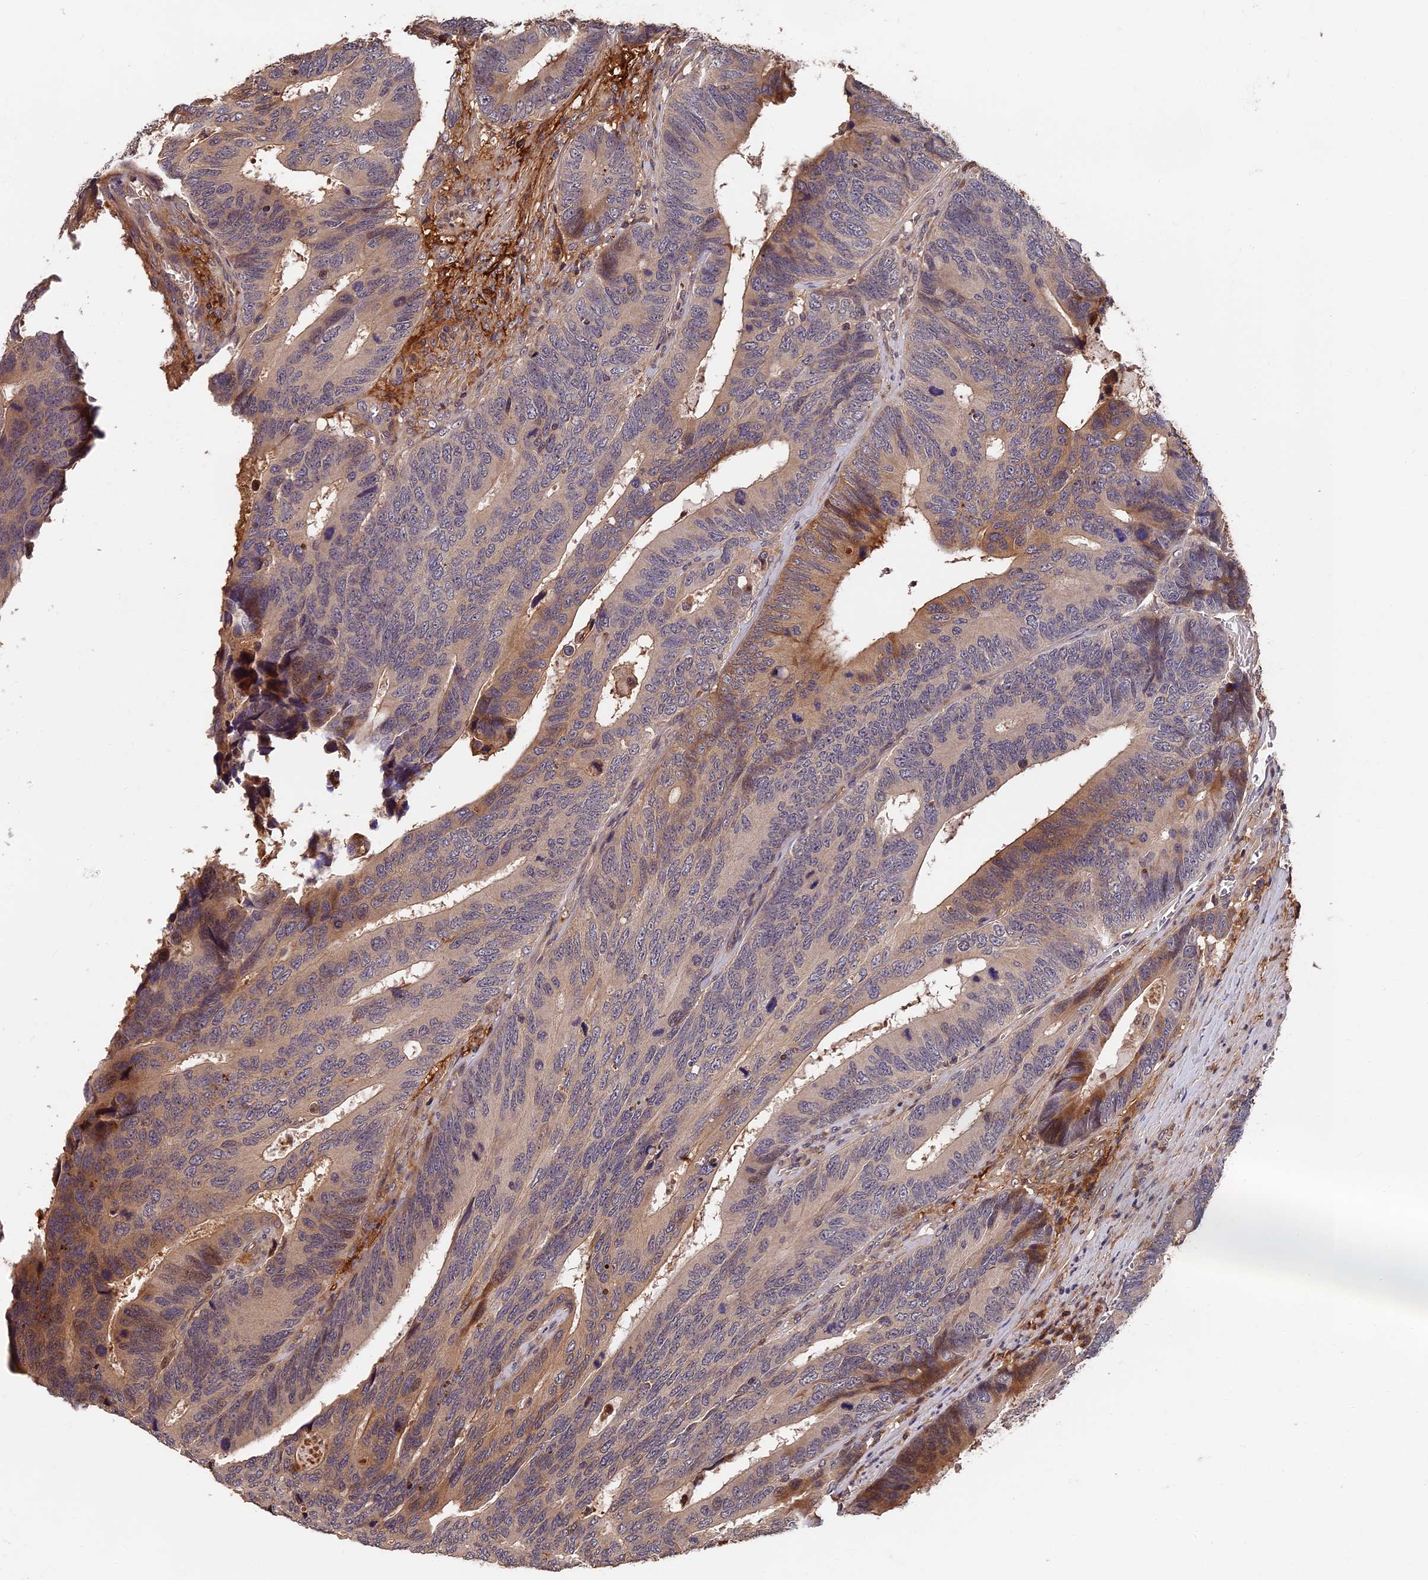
{"staining": {"intensity": "moderate", "quantity": "<25%", "location": "cytoplasmic/membranous"}, "tissue": "colorectal cancer", "cell_type": "Tumor cells", "image_type": "cancer", "snomed": [{"axis": "morphology", "description": "Adenocarcinoma, NOS"}, {"axis": "topography", "description": "Colon"}], "caption": "A high-resolution histopathology image shows IHC staining of colorectal cancer, which demonstrates moderate cytoplasmic/membranous positivity in about <25% of tumor cells.", "gene": "ITIH1", "patient": {"sex": "male", "age": 87}}